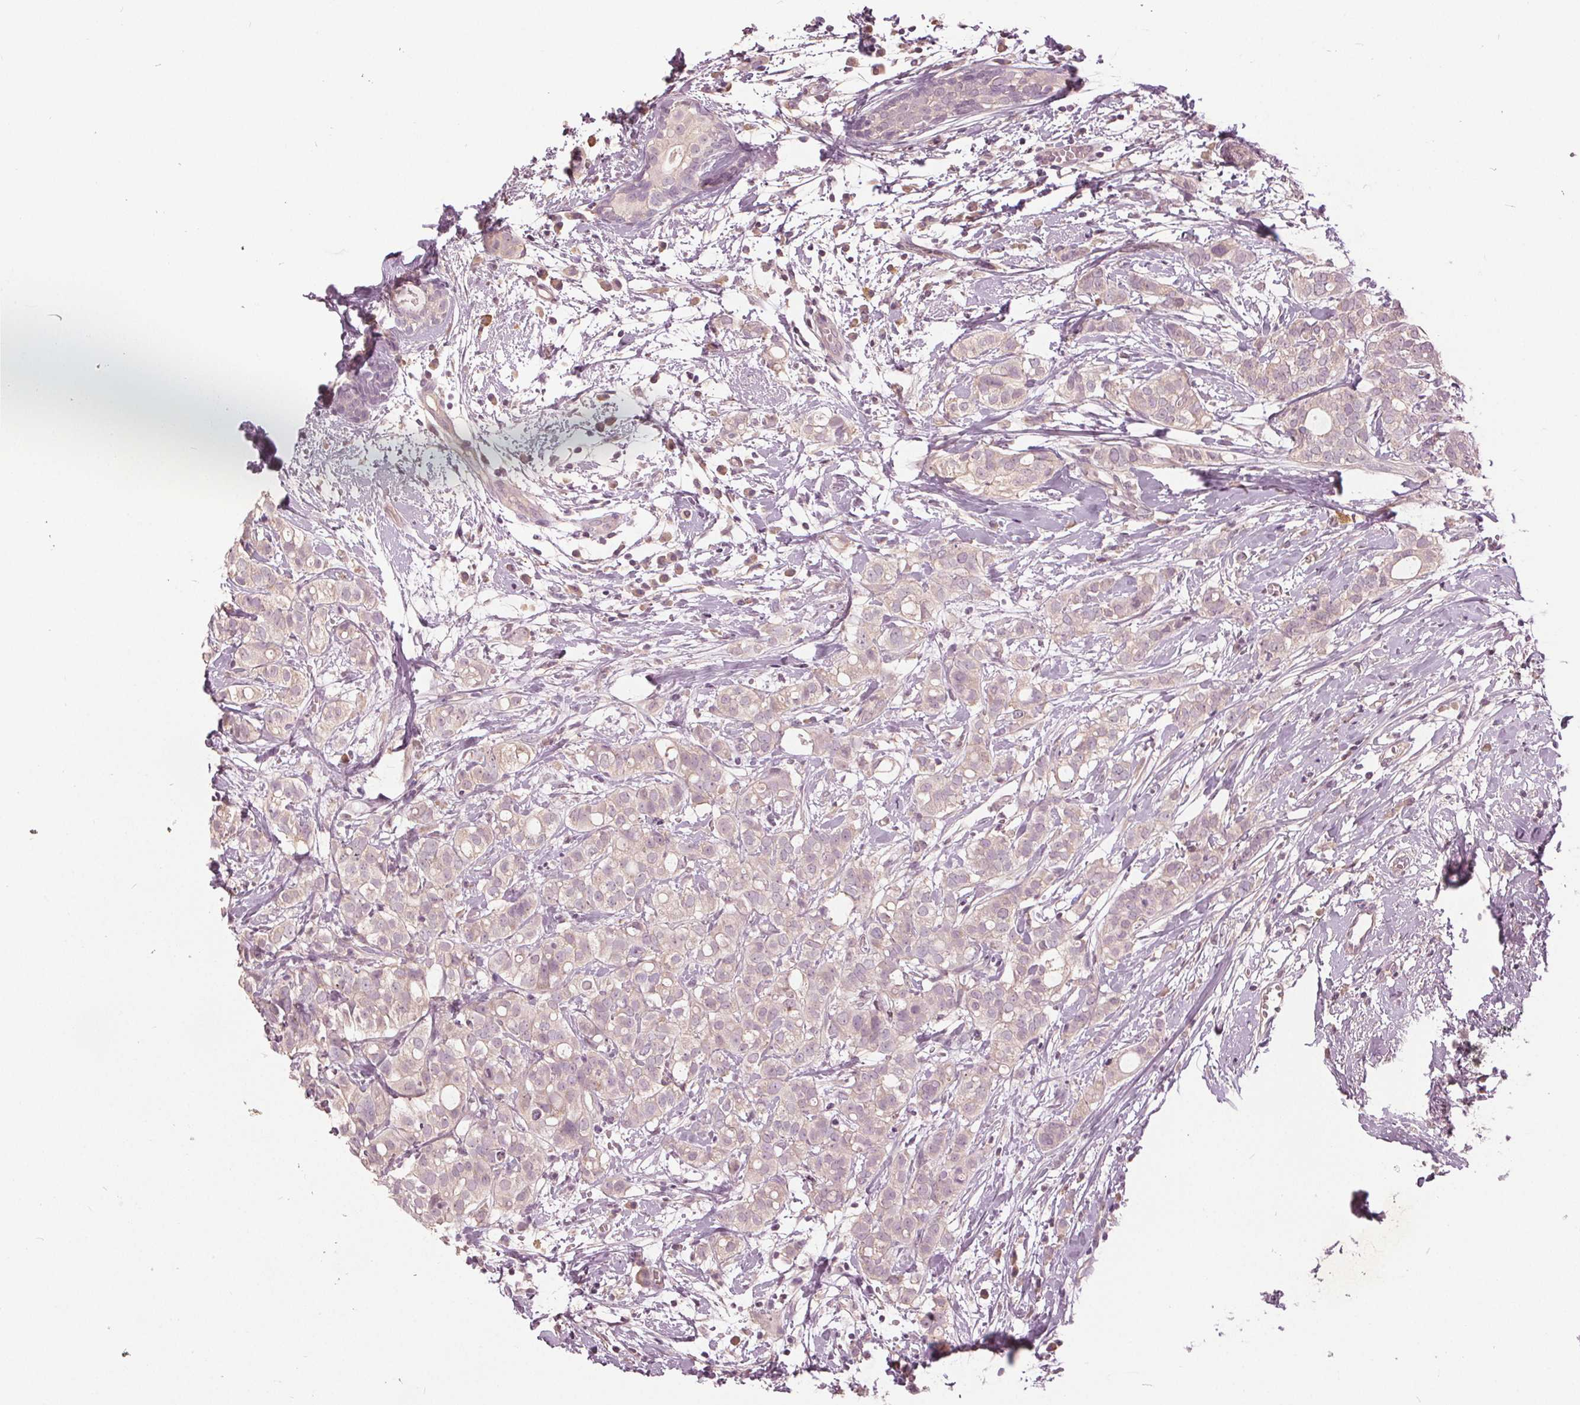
{"staining": {"intensity": "negative", "quantity": "none", "location": "none"}, "tissue": "breast cancer", "cell_type": "Tumor cells", "image_type": "cancer", "snomed": [{"axis": "morphology", "description": "Duct carcinoma"}, {"axis": "topography", "description": "Breast"}], "caption": "A histopathology image of breast cancer stained for a protein demonstrates no brown staining in tumor cells.", "gene": "KLK13", "patient": {"sex": "female", "age": 40}}